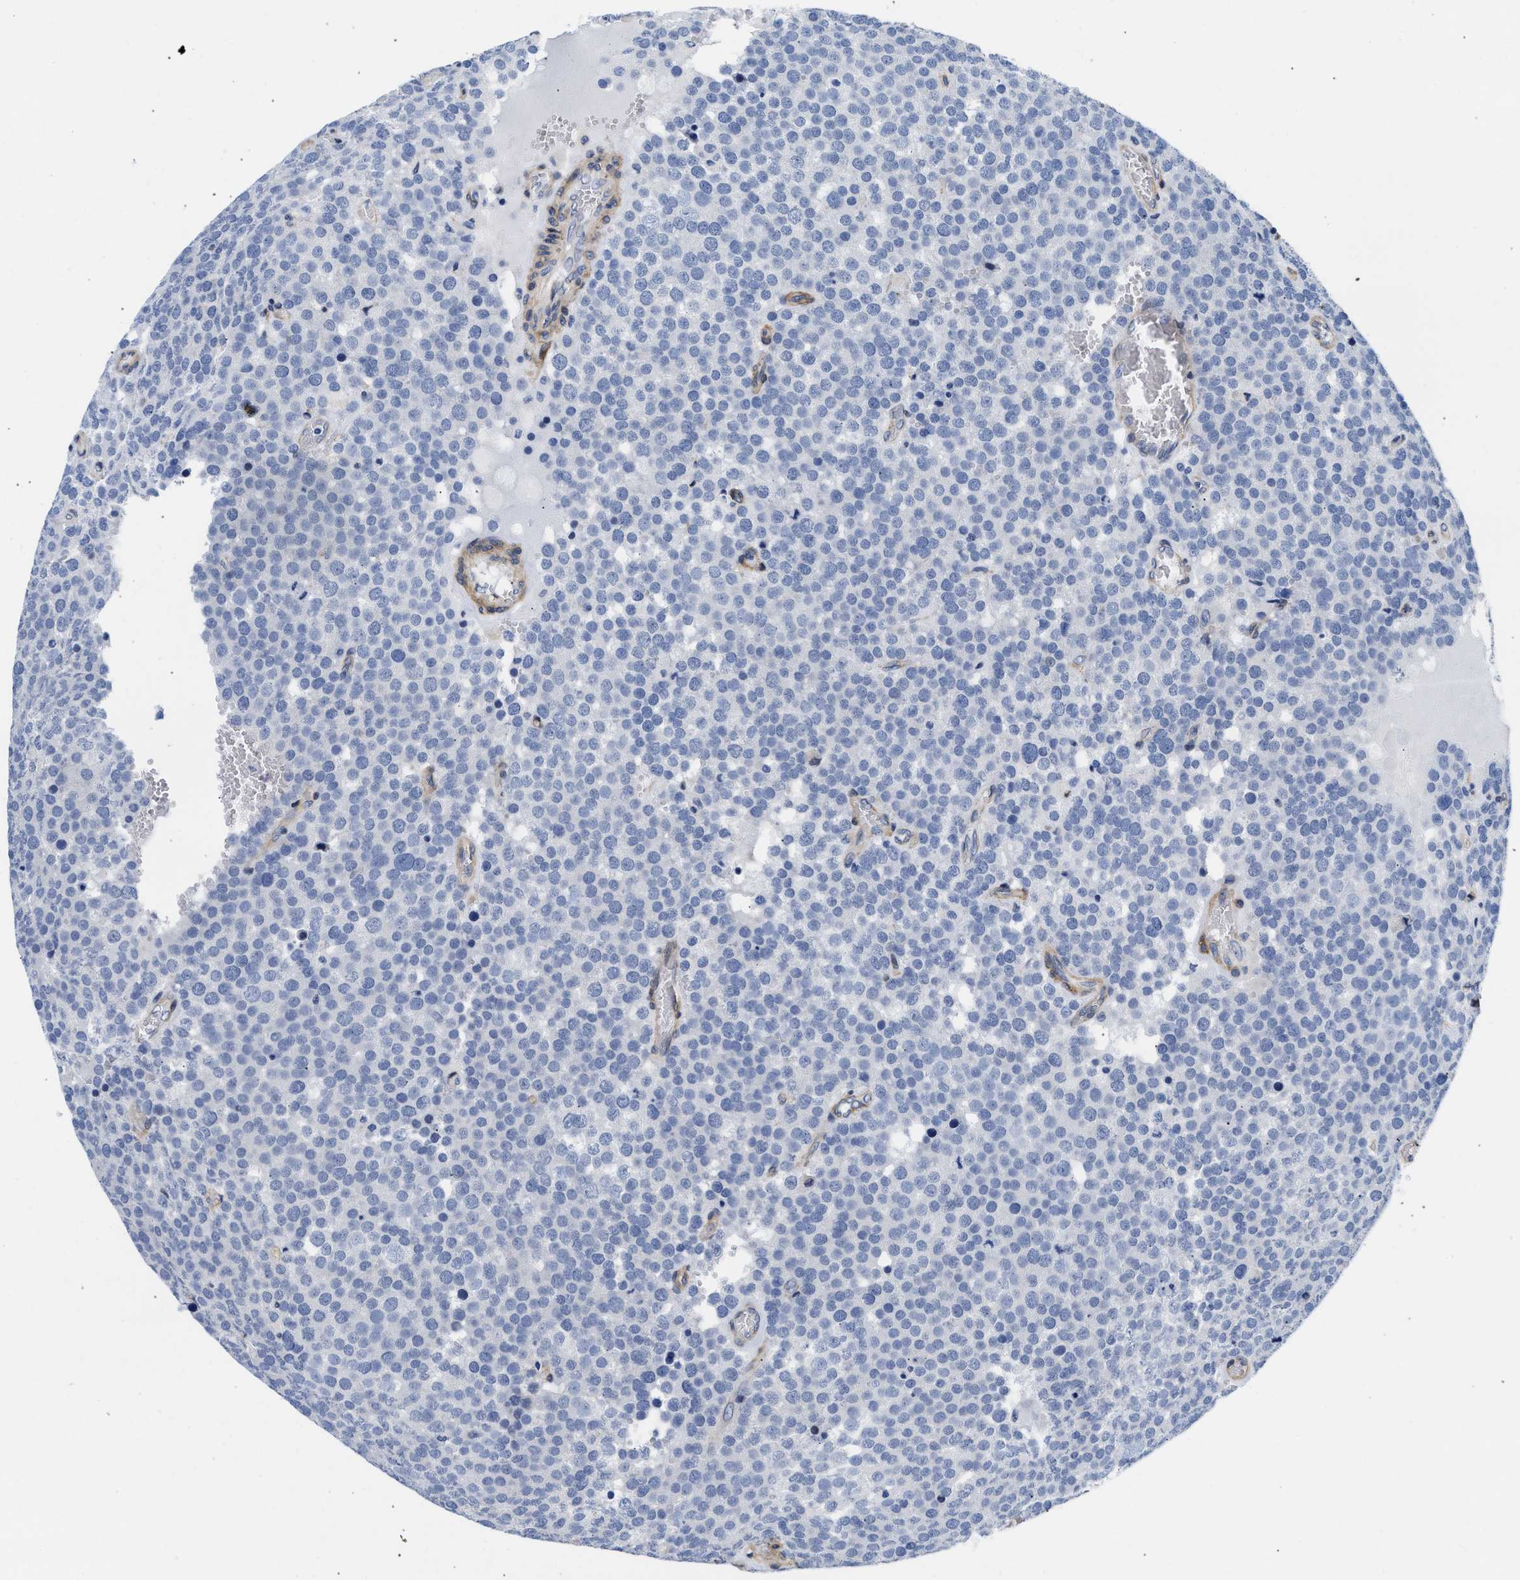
{"staining": {"intensity": "negative", "quantity": "none", "location": "none"}, "tissue": "testis cancer", "cell_type": "Tumor cells", "image_type": "cancer", "snomed": [{"axis": "morphology", "description": "Normal tissue, NOS"}, {"axis": "morphology", "description": "Seminoma, NOS"}, {"axis": "topography", "description": "Testis"}], "caption": "Tumor cells are negative for protein expression in human testis cancer.", "gene": "TRIM29", "patient": {"sex": "male", "age": 71}}